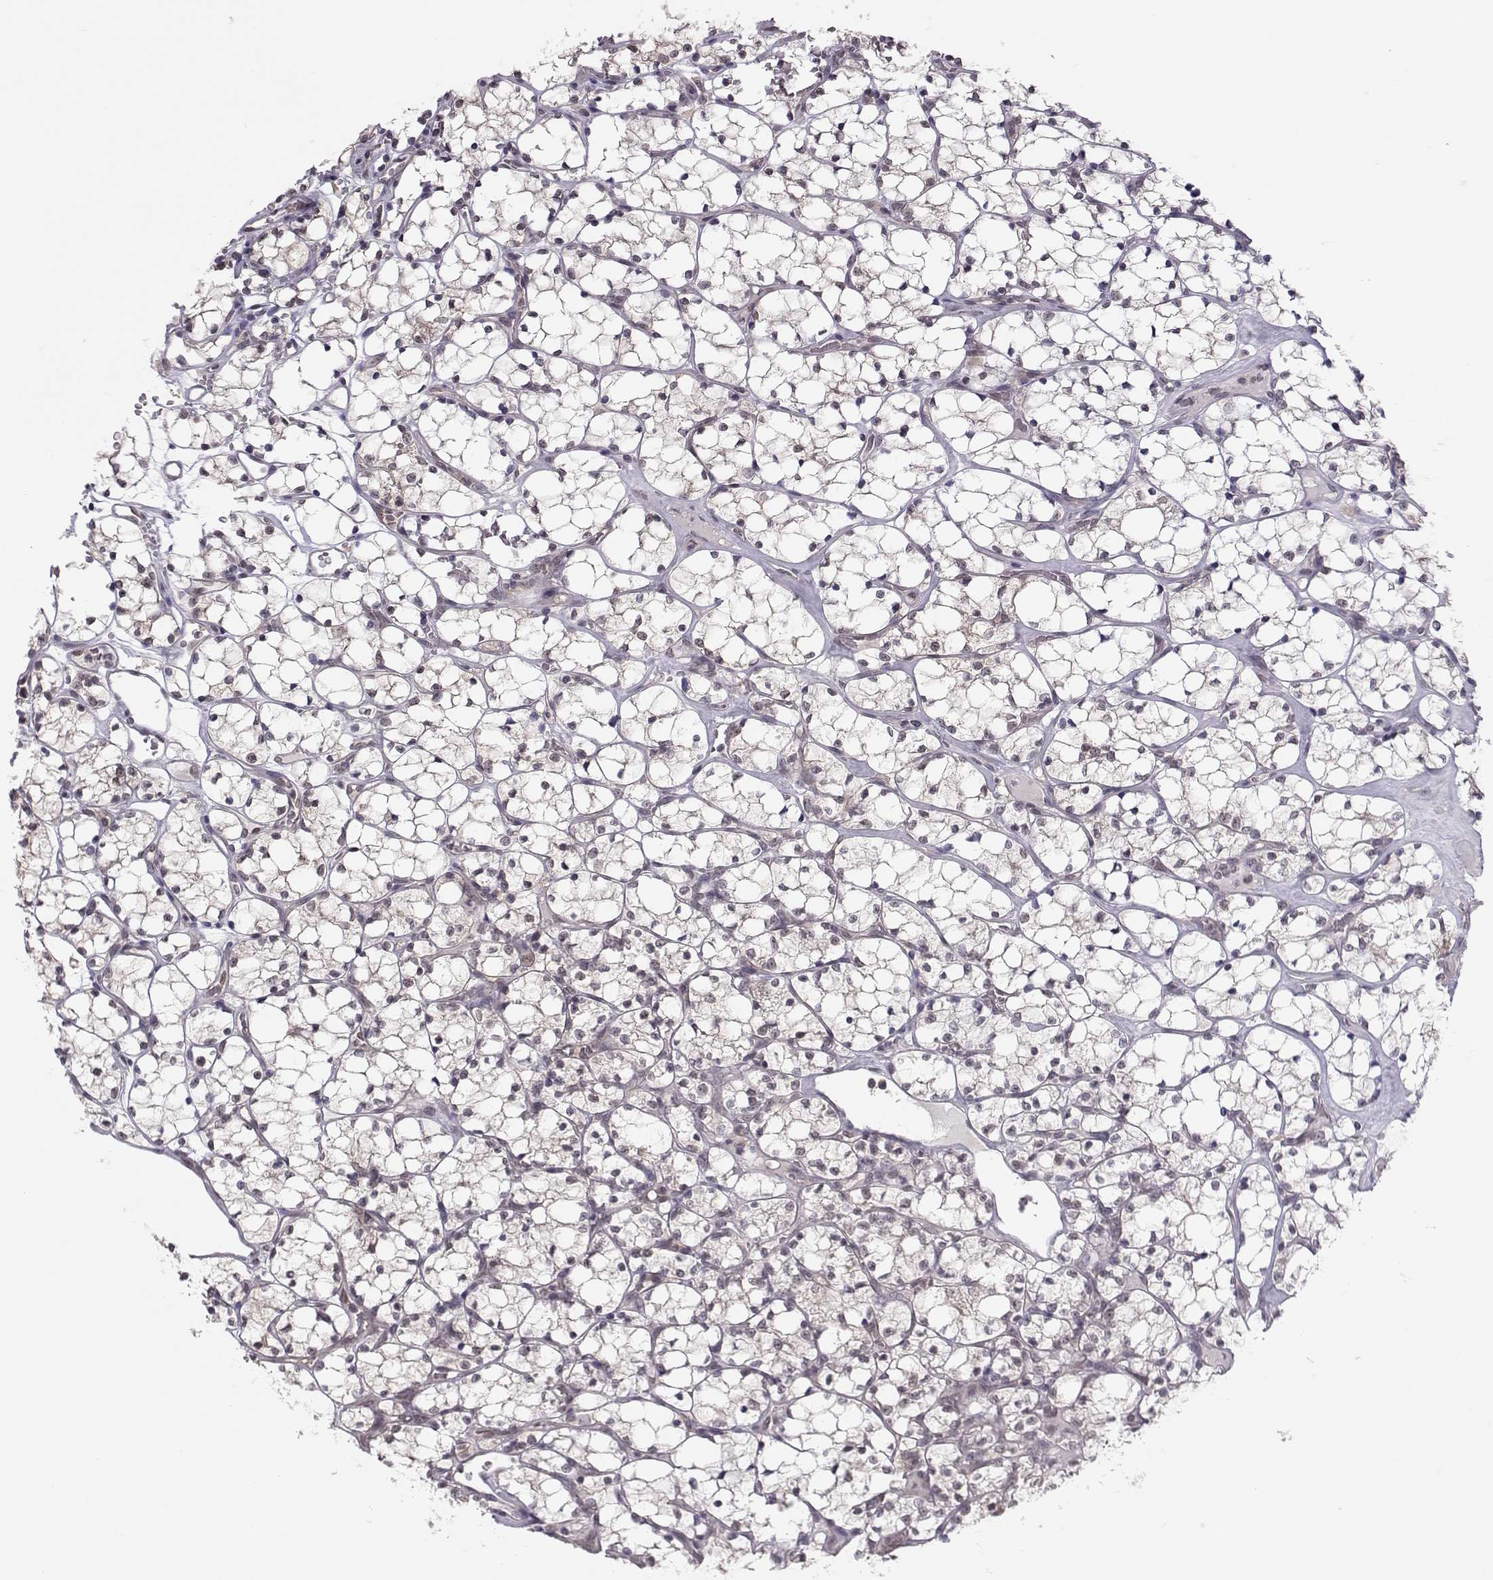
{"staining": {"intensity": "moderate", "quantity": "<25%", "location": "cytoplasmic/membranous"}, "tissue": "renal cancer", "cell_type": "Tumor cells", "image_type": "cancer", "snomed": [{"axis": "morphology", "description": "Adenocarcinoma, NOS"}, {"axis": "topography", "description": "Kidney"}], "caption": "Immunohistochemical staining of human renal adenocarcinoma exhibits low levels of moderate cytoplasmic/membranous protein positivity in approximately <25% of tumor cells.", "gene": "KIF13B", "patient": {"sex": "female", "age": 69}}